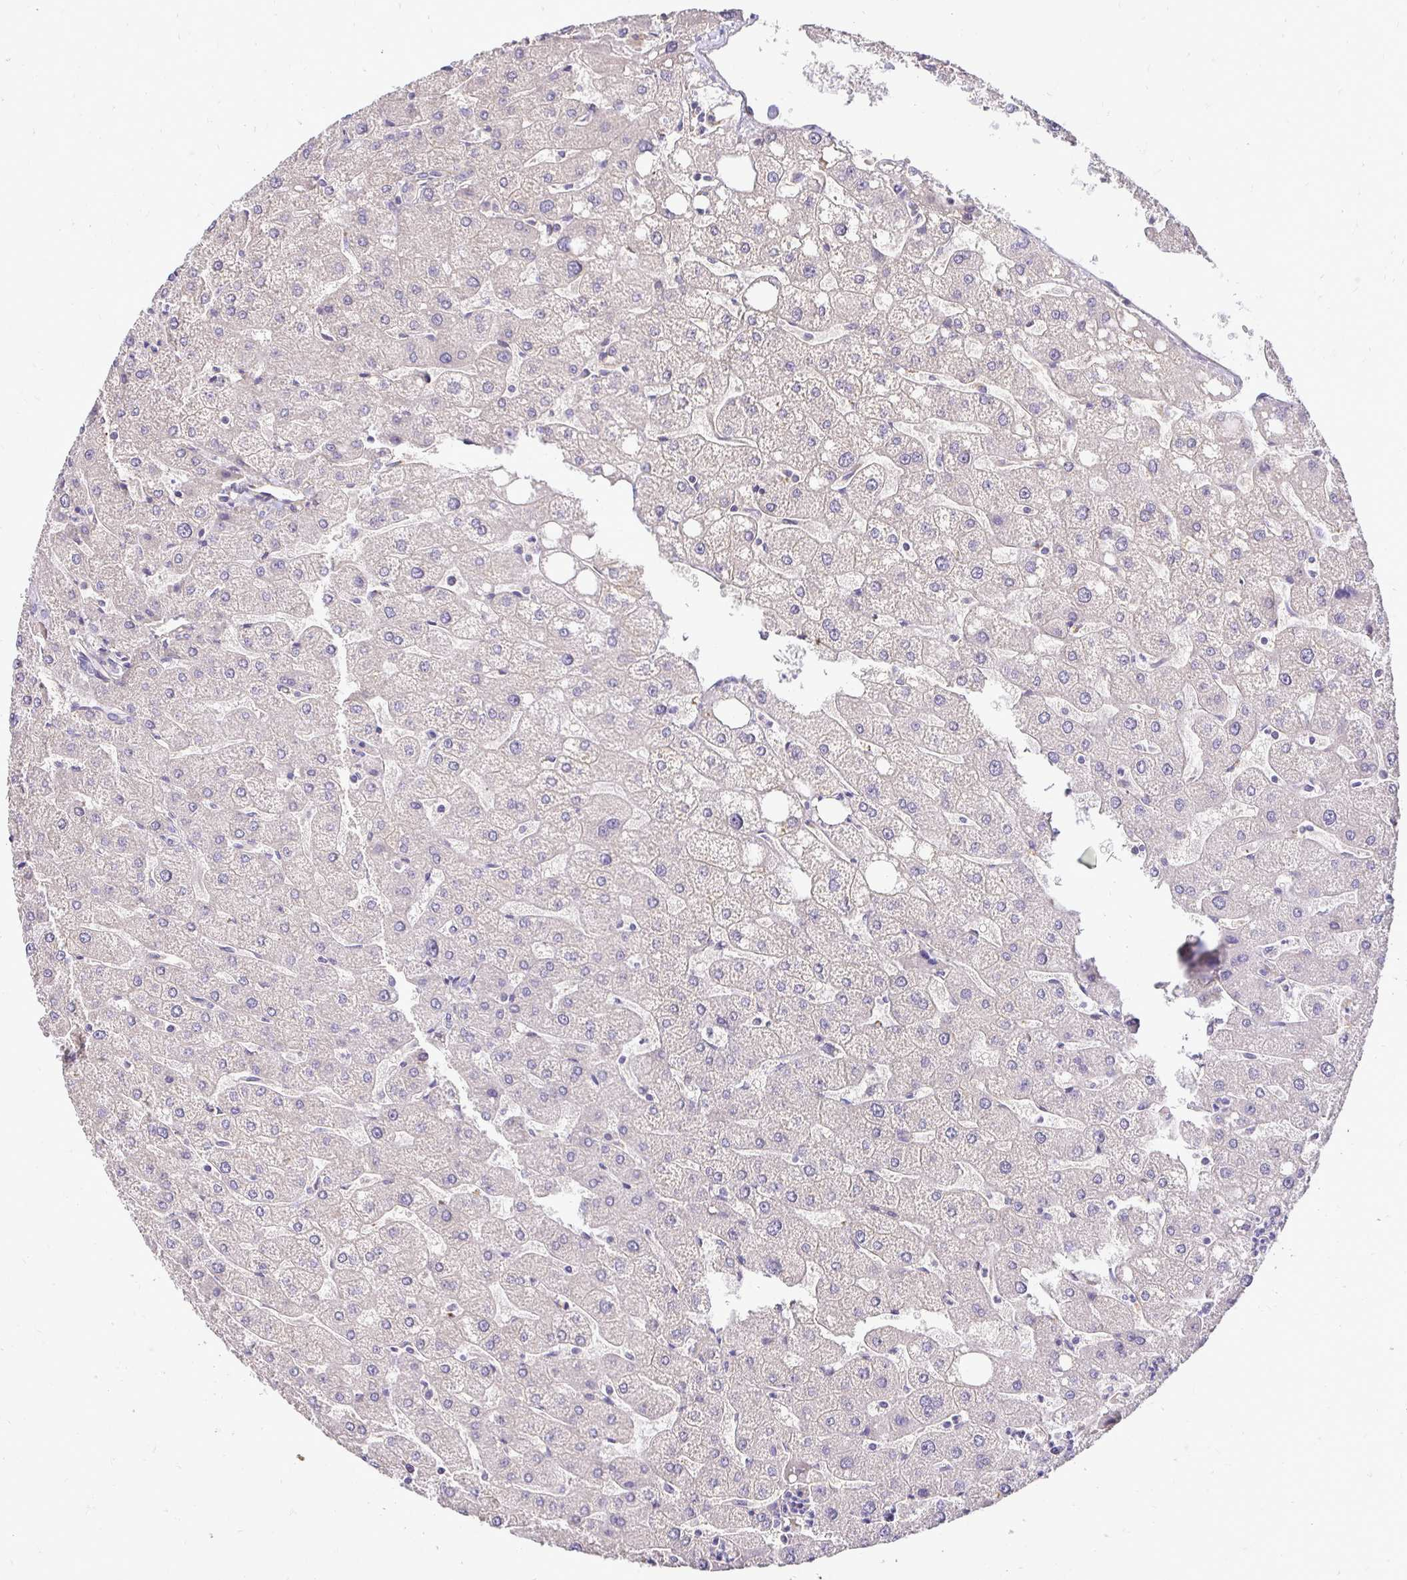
{"staining": {"intensity": "negative", "quantity": "none", "location": "none"}, "tissue": "liver", "cell_type": "Cholangiocytes", "image_type": "normal", "snomed": [{"axis": "morphology", "description": "Normal tissue, NOS"}, {"axis": "topography", "description": "Liver"}], "caption": "The IHC histopathology image has no significant expression in cholangiocytes of liver.", "gene": "SLC9A1", "patient": {"sex": "male", "age": 67}}